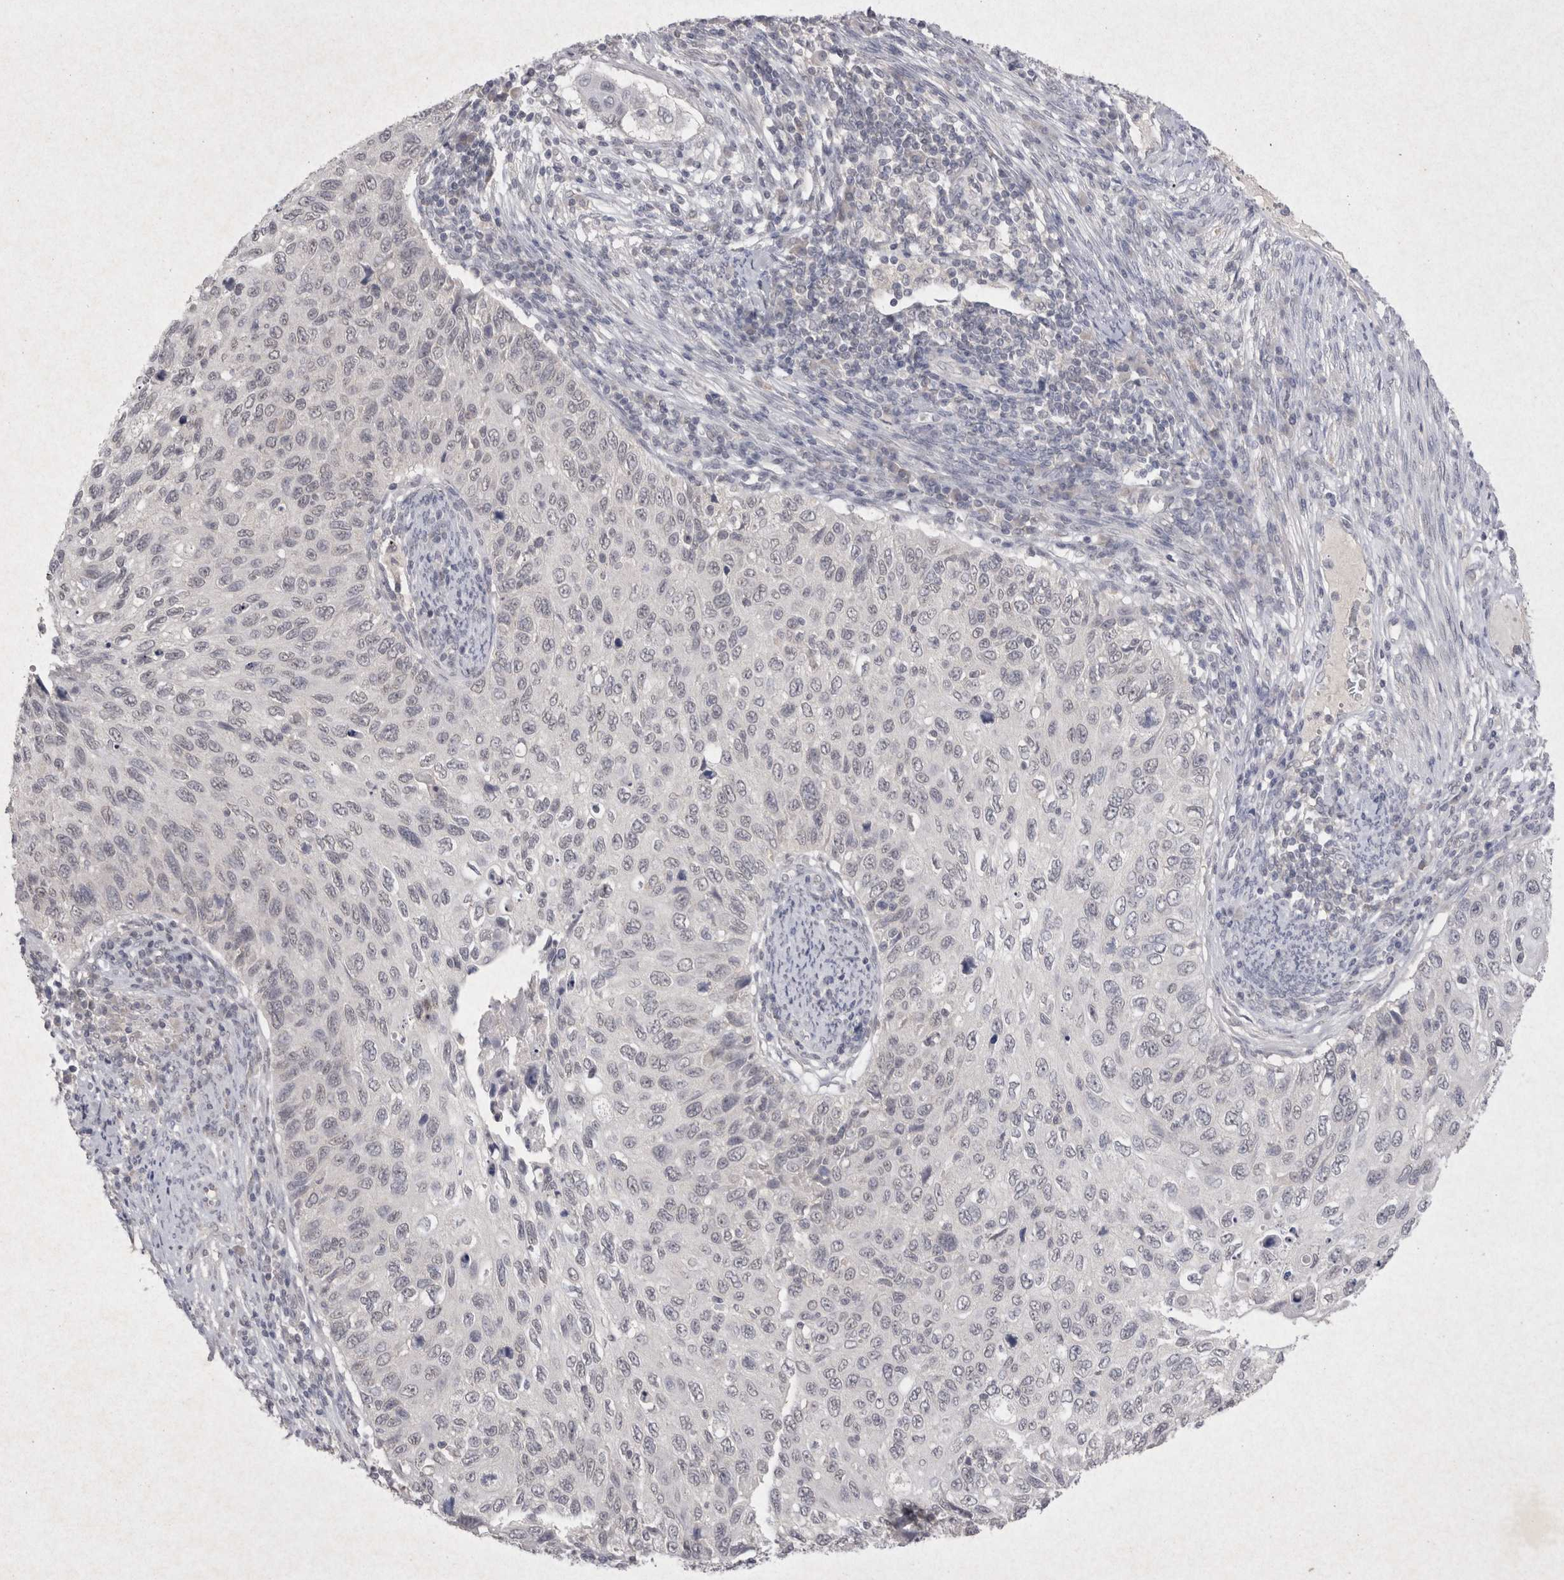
{"staining": {"intensity": "negative", "quantity": "none", "location": "none"}, "tissue": "cervical cancer", "cell_type": "Tumor cells", "image_type": "cancer", "snomed": [{"axis": "morphology", "description": "Squamous cell carcinoma, NOS"}, {"axis": "topography", "description": "Cervix"}], "caption": "A photomicrograph of cervical cancer (squamous cell carcinoma) stained for a protein reveals no brown staining in tumor cells.", "gene": "LYVE1", "patient": {"sex": "female", "age": 70}}